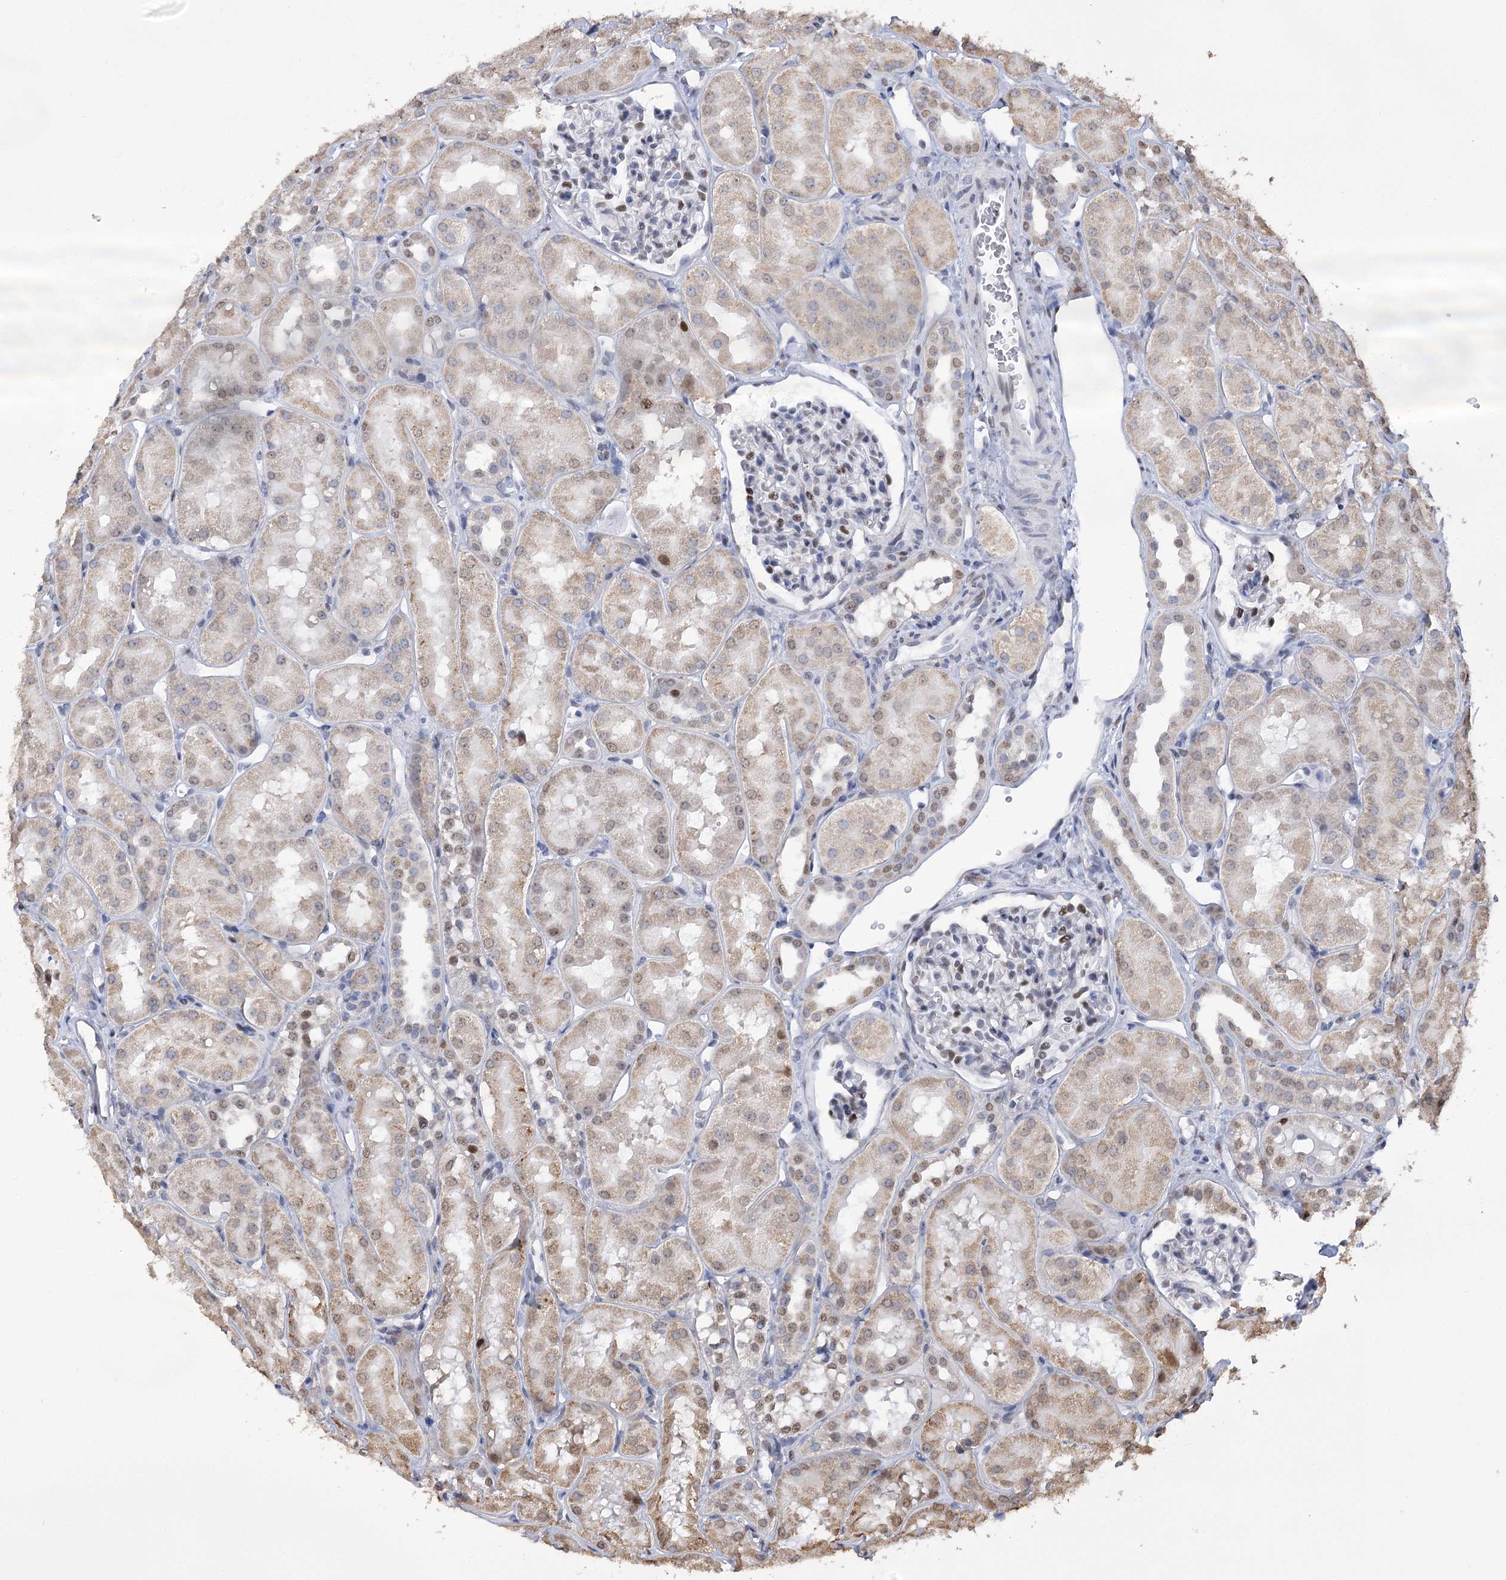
{"staining": {"intensity": "moderate", "quantity": "<25%", "location": "nuclear"}, "tissue": "kidney", "cell_type": "Cells in glomeruli", "image_type": "normal", "snomed": [{"axis": "morphology", "description": "Normal tissue, NOS"}, {"axis": "topography", "description": "Kidney"}, {"axis": "topography", "description": "Urinary bladder"}], "caption": "A high-resolution photomicrograph shows immunohistochemistry (IHC) staining of unremarkable kidney, which displays moderate nuclear expression in approximately <25% of cells in glomeruli. (DAB (3,3'-diaminobenzidine) IHC, brown staining for protein, blue staining for nuclei).", "gene": "NFU1", "patient": {"sex": "male", "age": 16}}